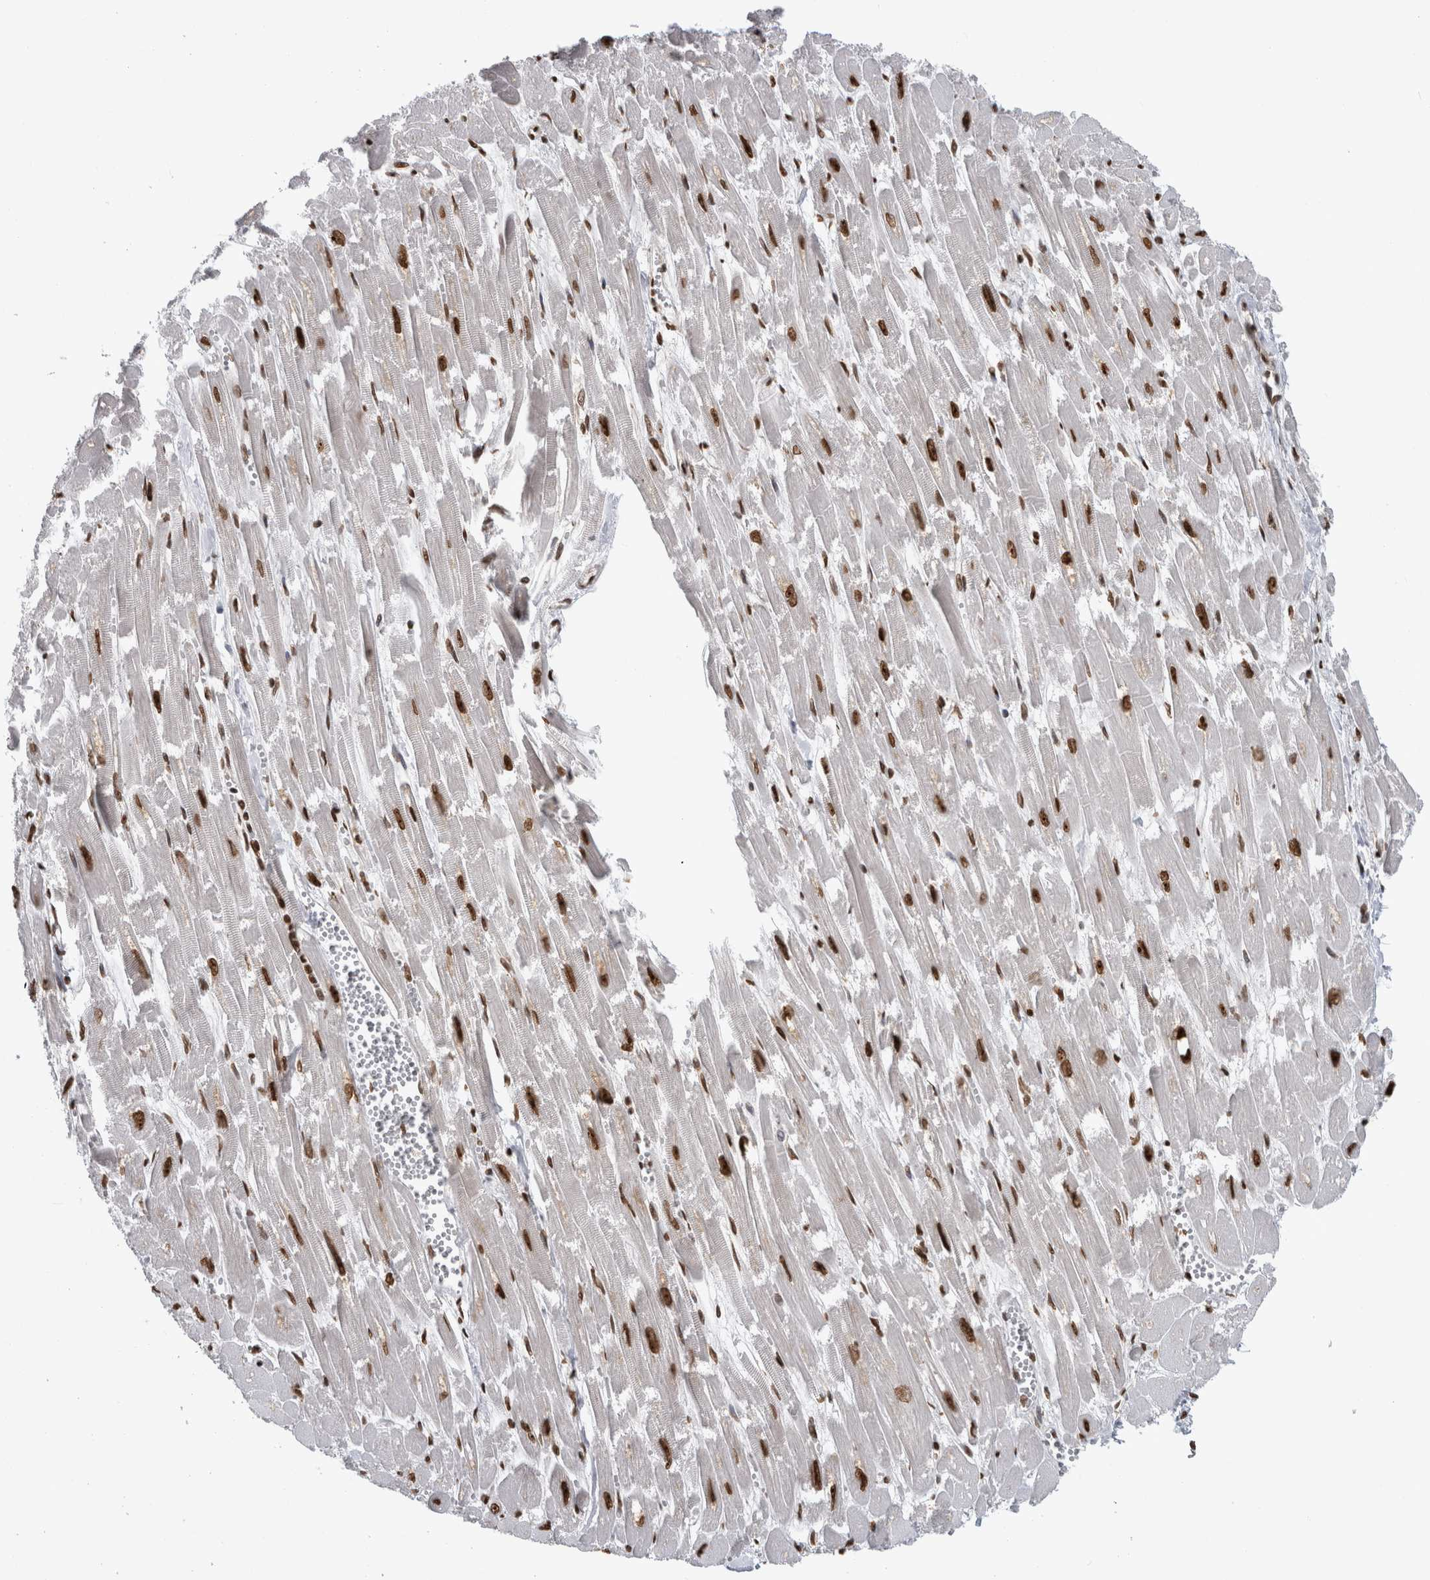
{"staining": {"intensity": "strong", "quantity": ">75%", "location": "nuclear"}, "tissue": "heart muscle", "cell_type": "Cardiomyocytes", "image_type": "normal", "snomed": [{"axis": "morphology", "description": "Normal tissue, NOS"}, {"axis": "topography", "description": "Heart"}], "caption": "A high amount of strong nuclear staining is appreciated in about >75% of cardiomyocytes in benign heart muscle.", "gene": "ZSCAN2", "patient": {"sex": "male", "age": 54}}